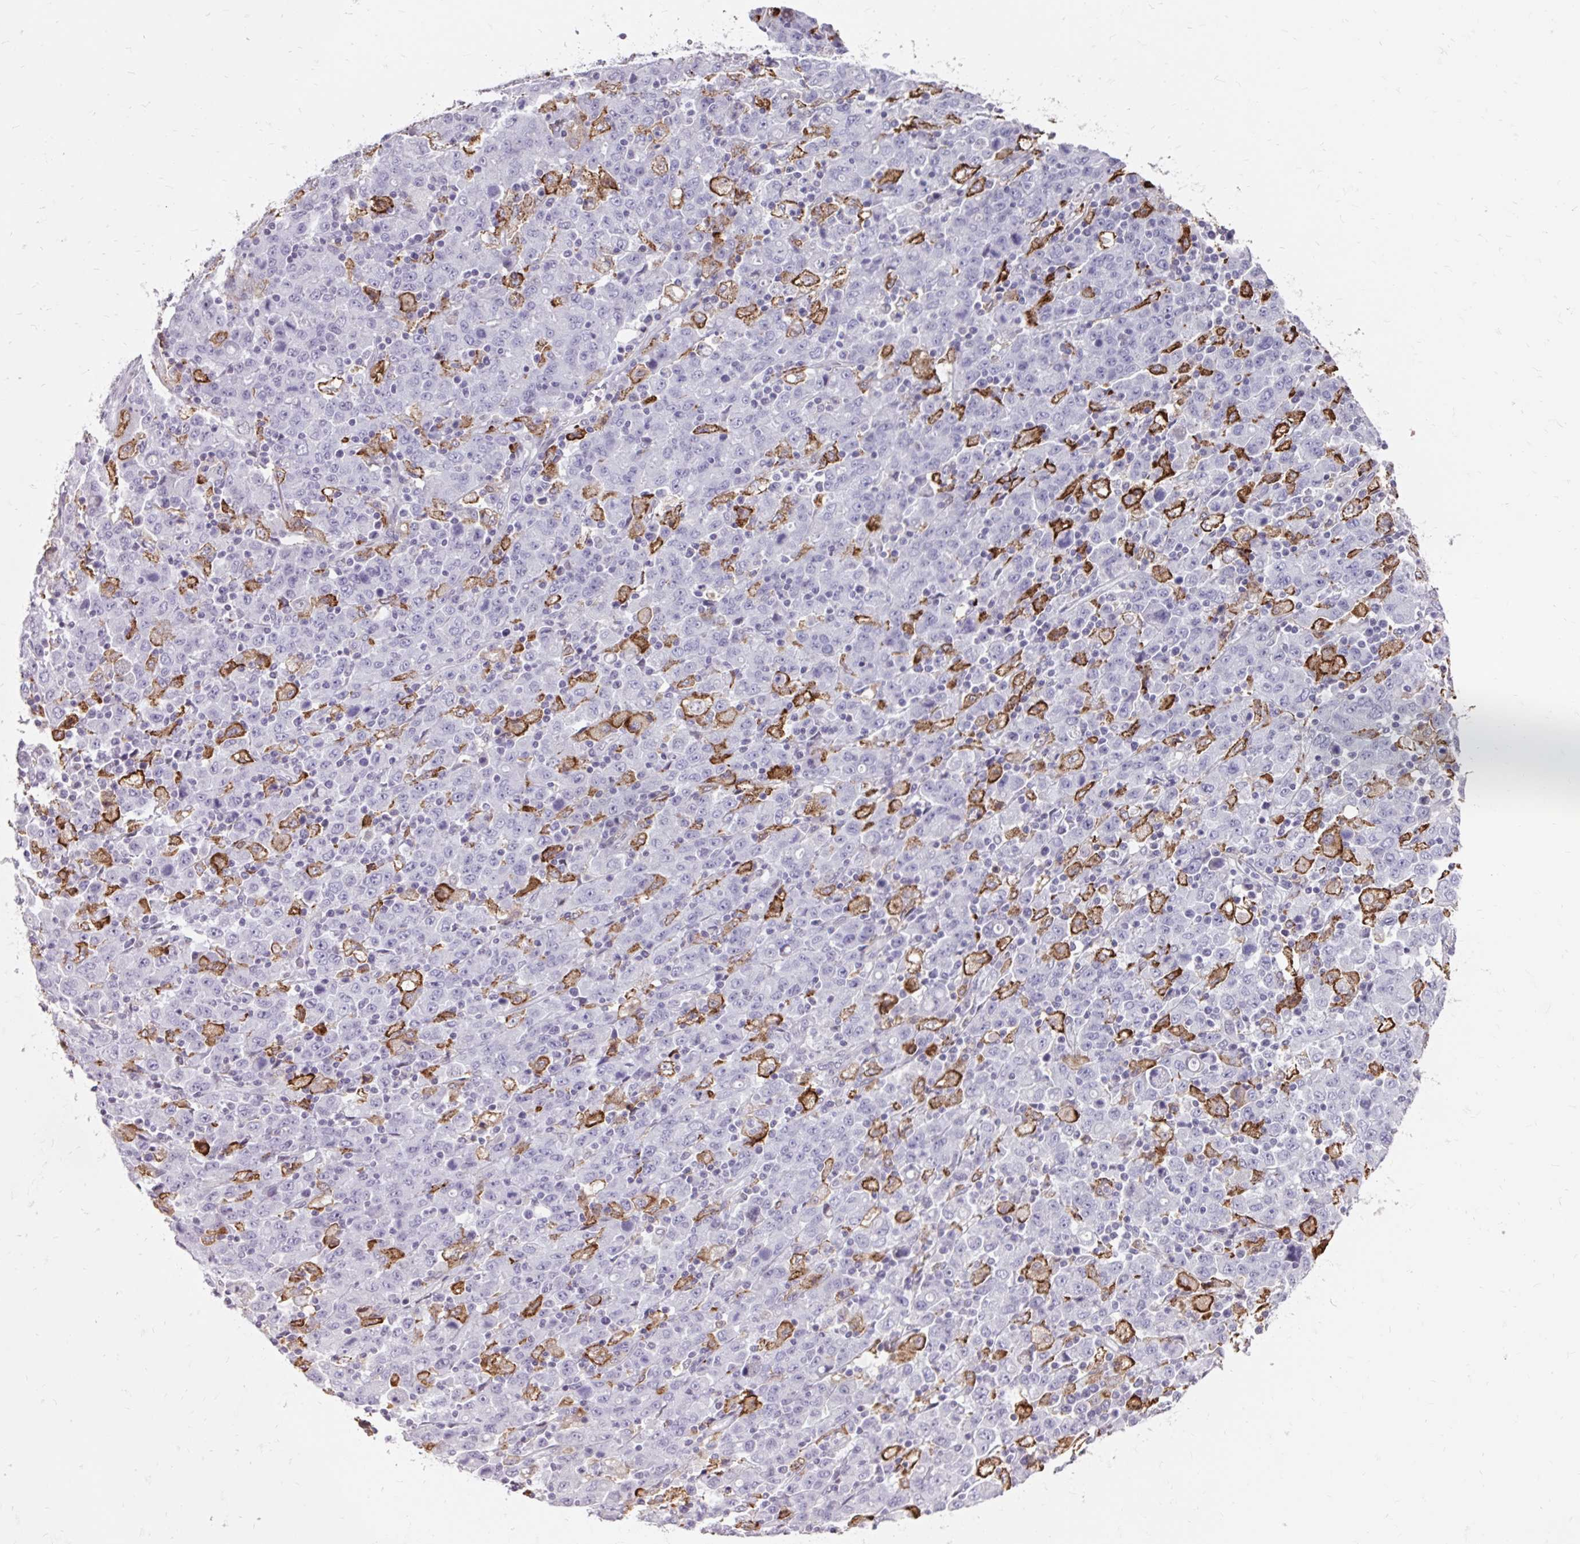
{"staining": {"intensity": "negative", "quantity": "none", "location": "none"}, "tissue": "stomach cancer", "cell_type": "Tumor cells", "image_type": "cancer", "snomed": [{"axis": "morphology", "description": "Adenocarcinoma, NOS"}, {"axis": "topography", "description": "Stomach, upper"}], "caption": "The immunohistochemistry (IHC) image has no significant positivity in tumor cells of stomach adenocarcinoma tissue. (Brightfield microscopy of DAB (3,3'-diaminobenzidine) immunohistochemistry at high magnification).", "gene": "CD163", "patient": {"sex": "male", "age": 69}}